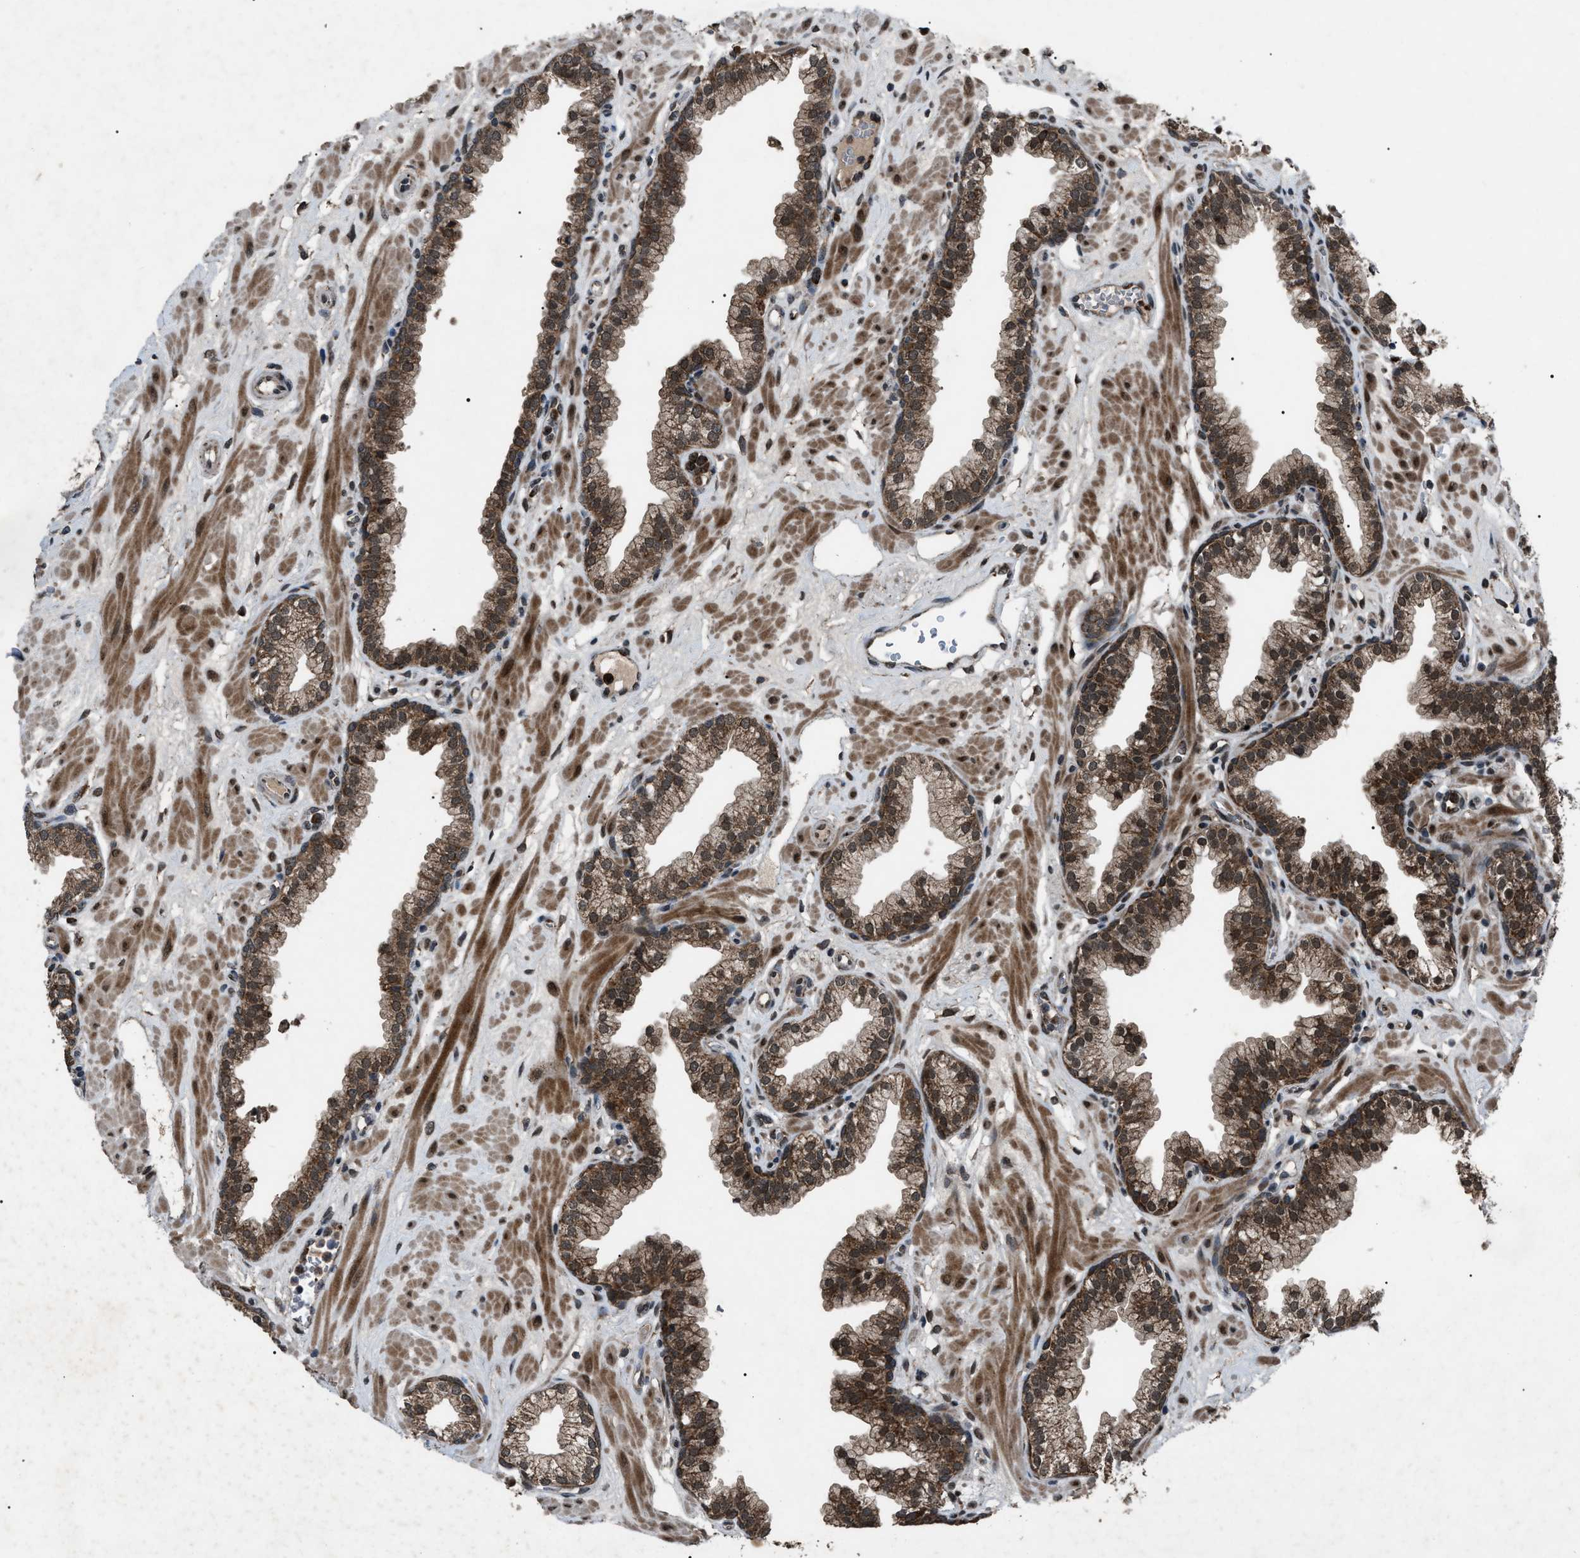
{"staining": {"intensity": "moderate", "quantity": ">75%", "location": "cytoplasmic/membranous"}, "tissue": "prostate", "cell_type": "Glandular cells", "image_type": "normal", "snomed": [{"axis": "morphology", "description": "Normal tissue, NOS"}, {"axis": "morphology", "description": "Urothelial carcinoma, Low grade"}, {"axis": "topography", "description": "Urinary bladder"}, {"axis": "topography", "description": "Prostate"}], "caption": "Brown immunohistochemical staining in benign prostate exhibits moderate cytoplasmic/membranous expression in about >75% of glandular cells.", "gene": "ZFAND2A", "patient": {"sex": "male", "age": 60}}